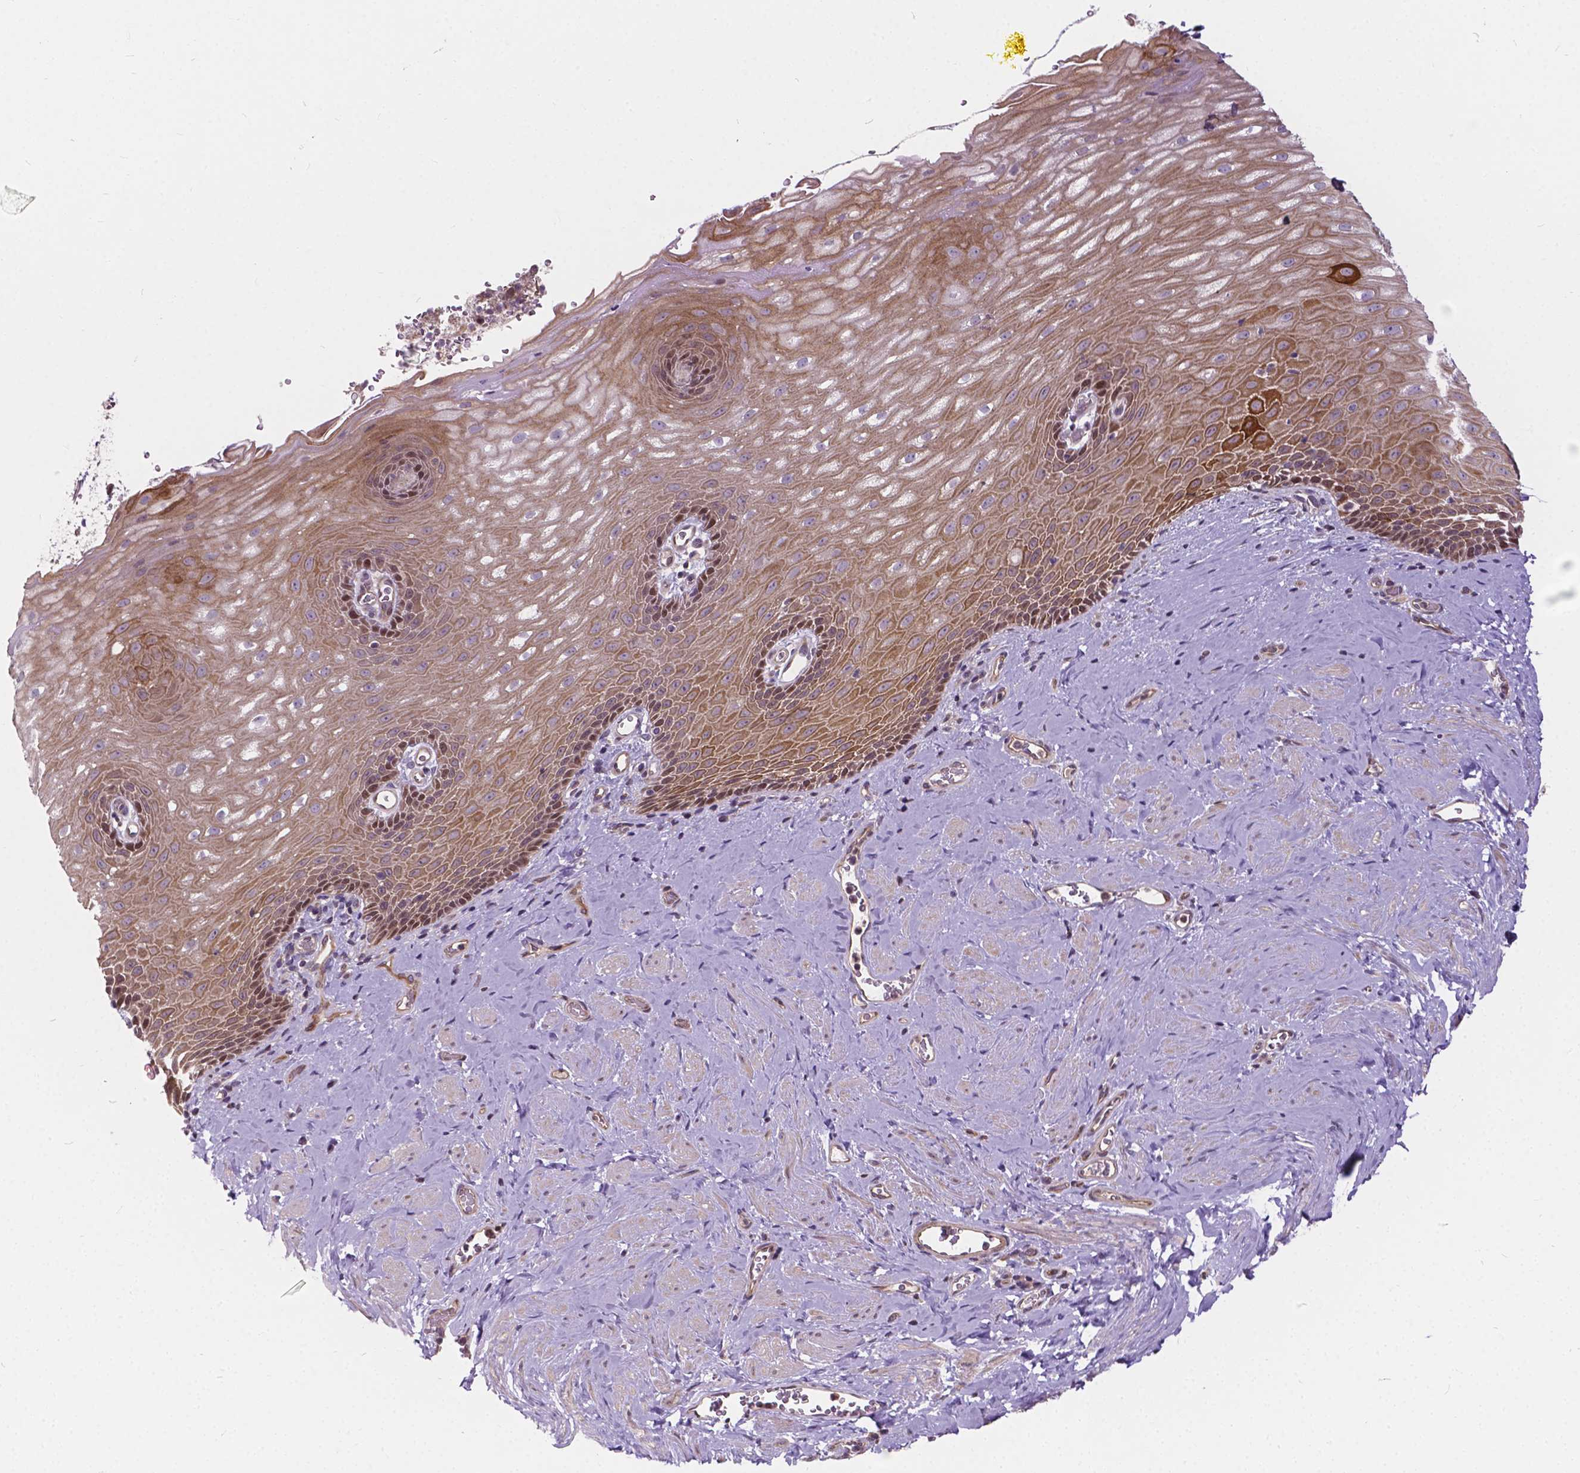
{"staining": {"intensity": "moderate", "quantity": ">75%", "location": "cytoplasmic/membranous"}, "tissue": "esophagus", "cell_type": "Squamous epithelial cells", "image_type": "normal", "snomed": [{"axis": "morphology", "description": "Normal tissue, NOS"}, {"axis": "topography", "description": "Esophagus"}], "caption": "Esophagus stained with DAB IHC displays medium levels of moderate cytoplasmic/membranous positivity in approximately >75% of squamous epithelial cells.", "gene": "INPP5E", "patient": {"sex": "male", "age": 64}}